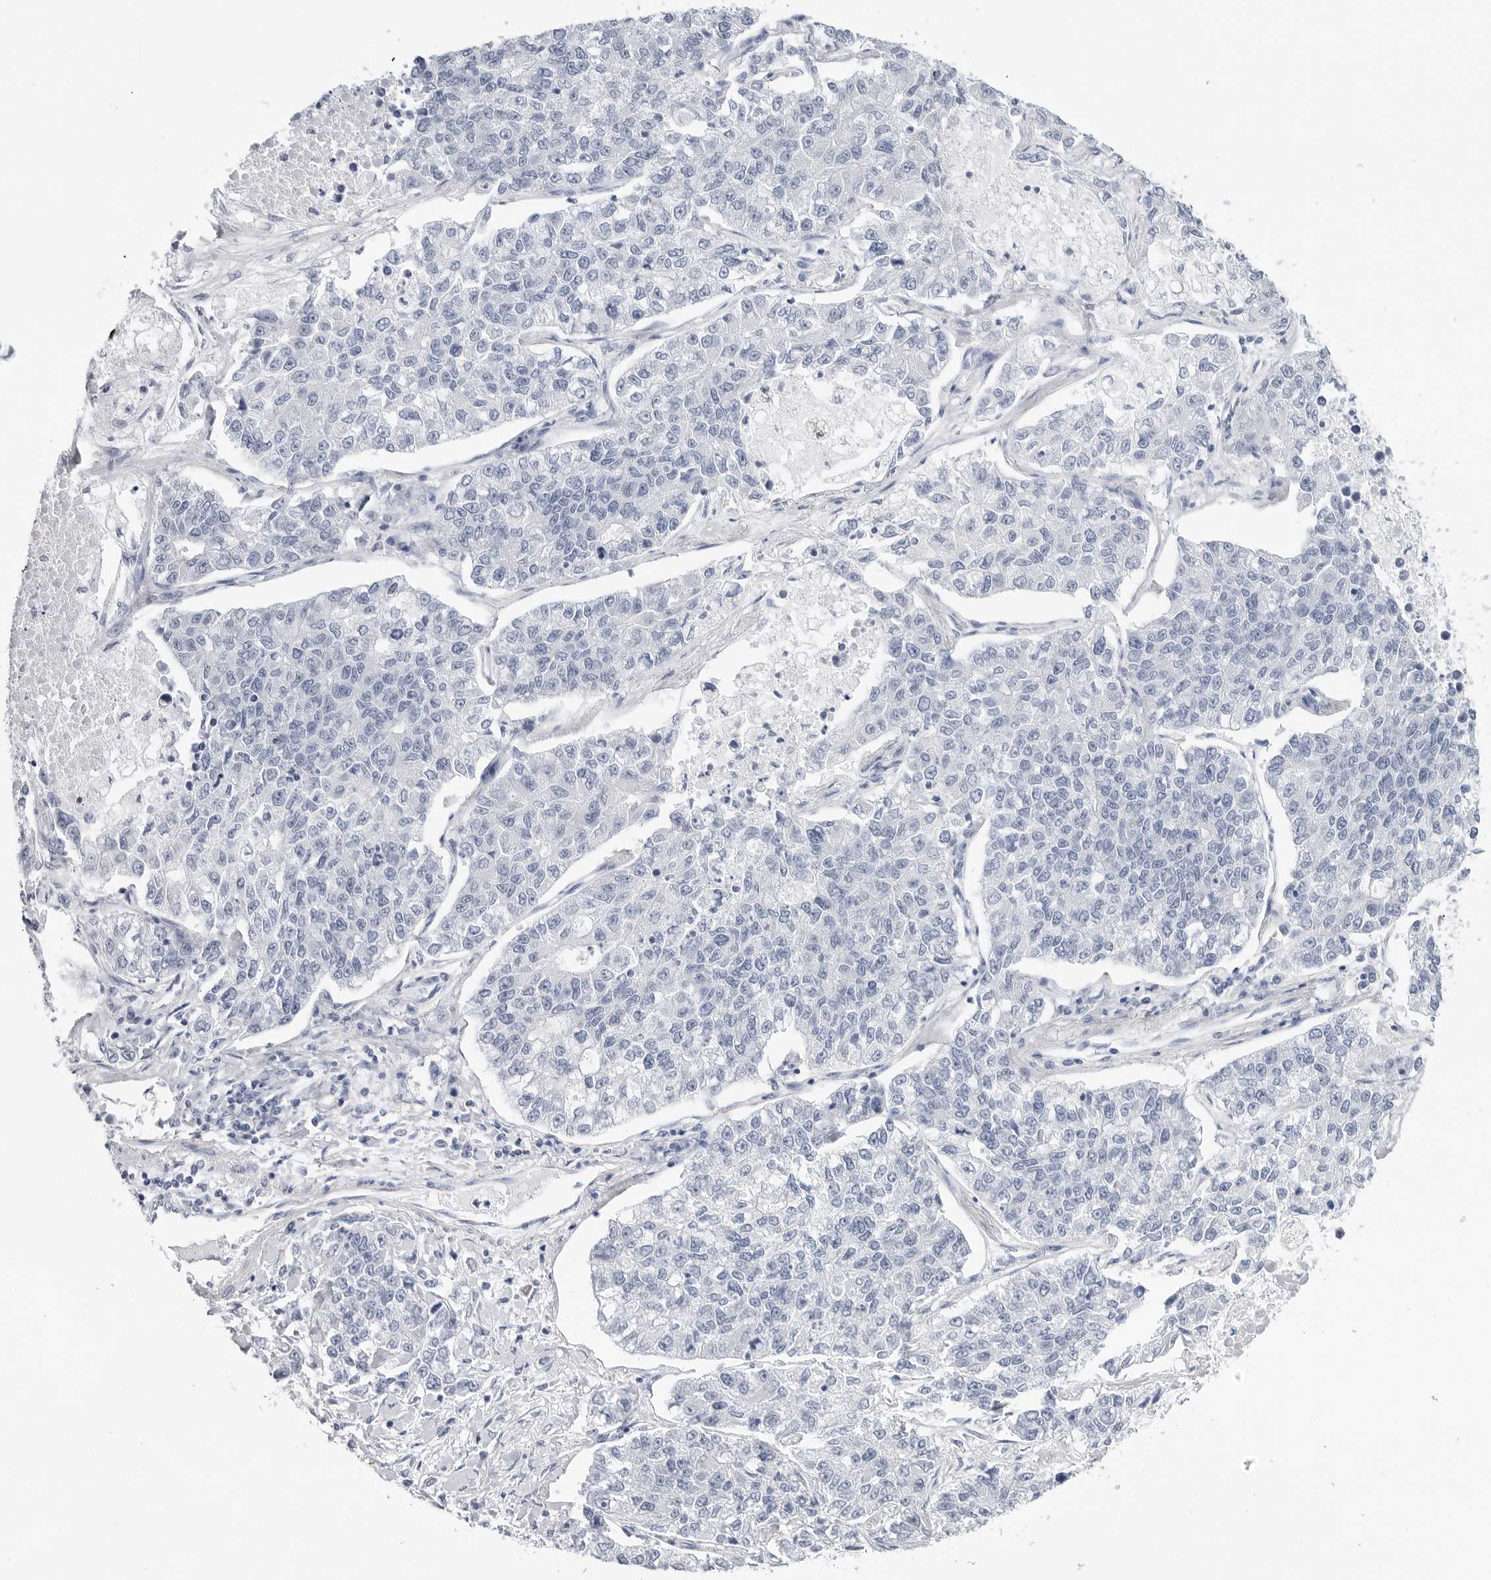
{"staining": {"intensity": "negative", "quantity": "none", "location": "none"}, "tissue": "lung cancer", "cell_type": "Tumor cells", "image_type": "cancer", "snomed": [{"axis": "morphology", "description": "Adenocarcinoma, NOS"}, {"axis": "topography", "description": "Lung"}], "caption": "DAB (3,3'-diaminobenzidine) immunohistochemical staining of lung cancer (adenocarcinoma) shows no significant positivity in tumor cells.", "gene": "HSPB7", "patient": {"sex": "male", "age": 49}}